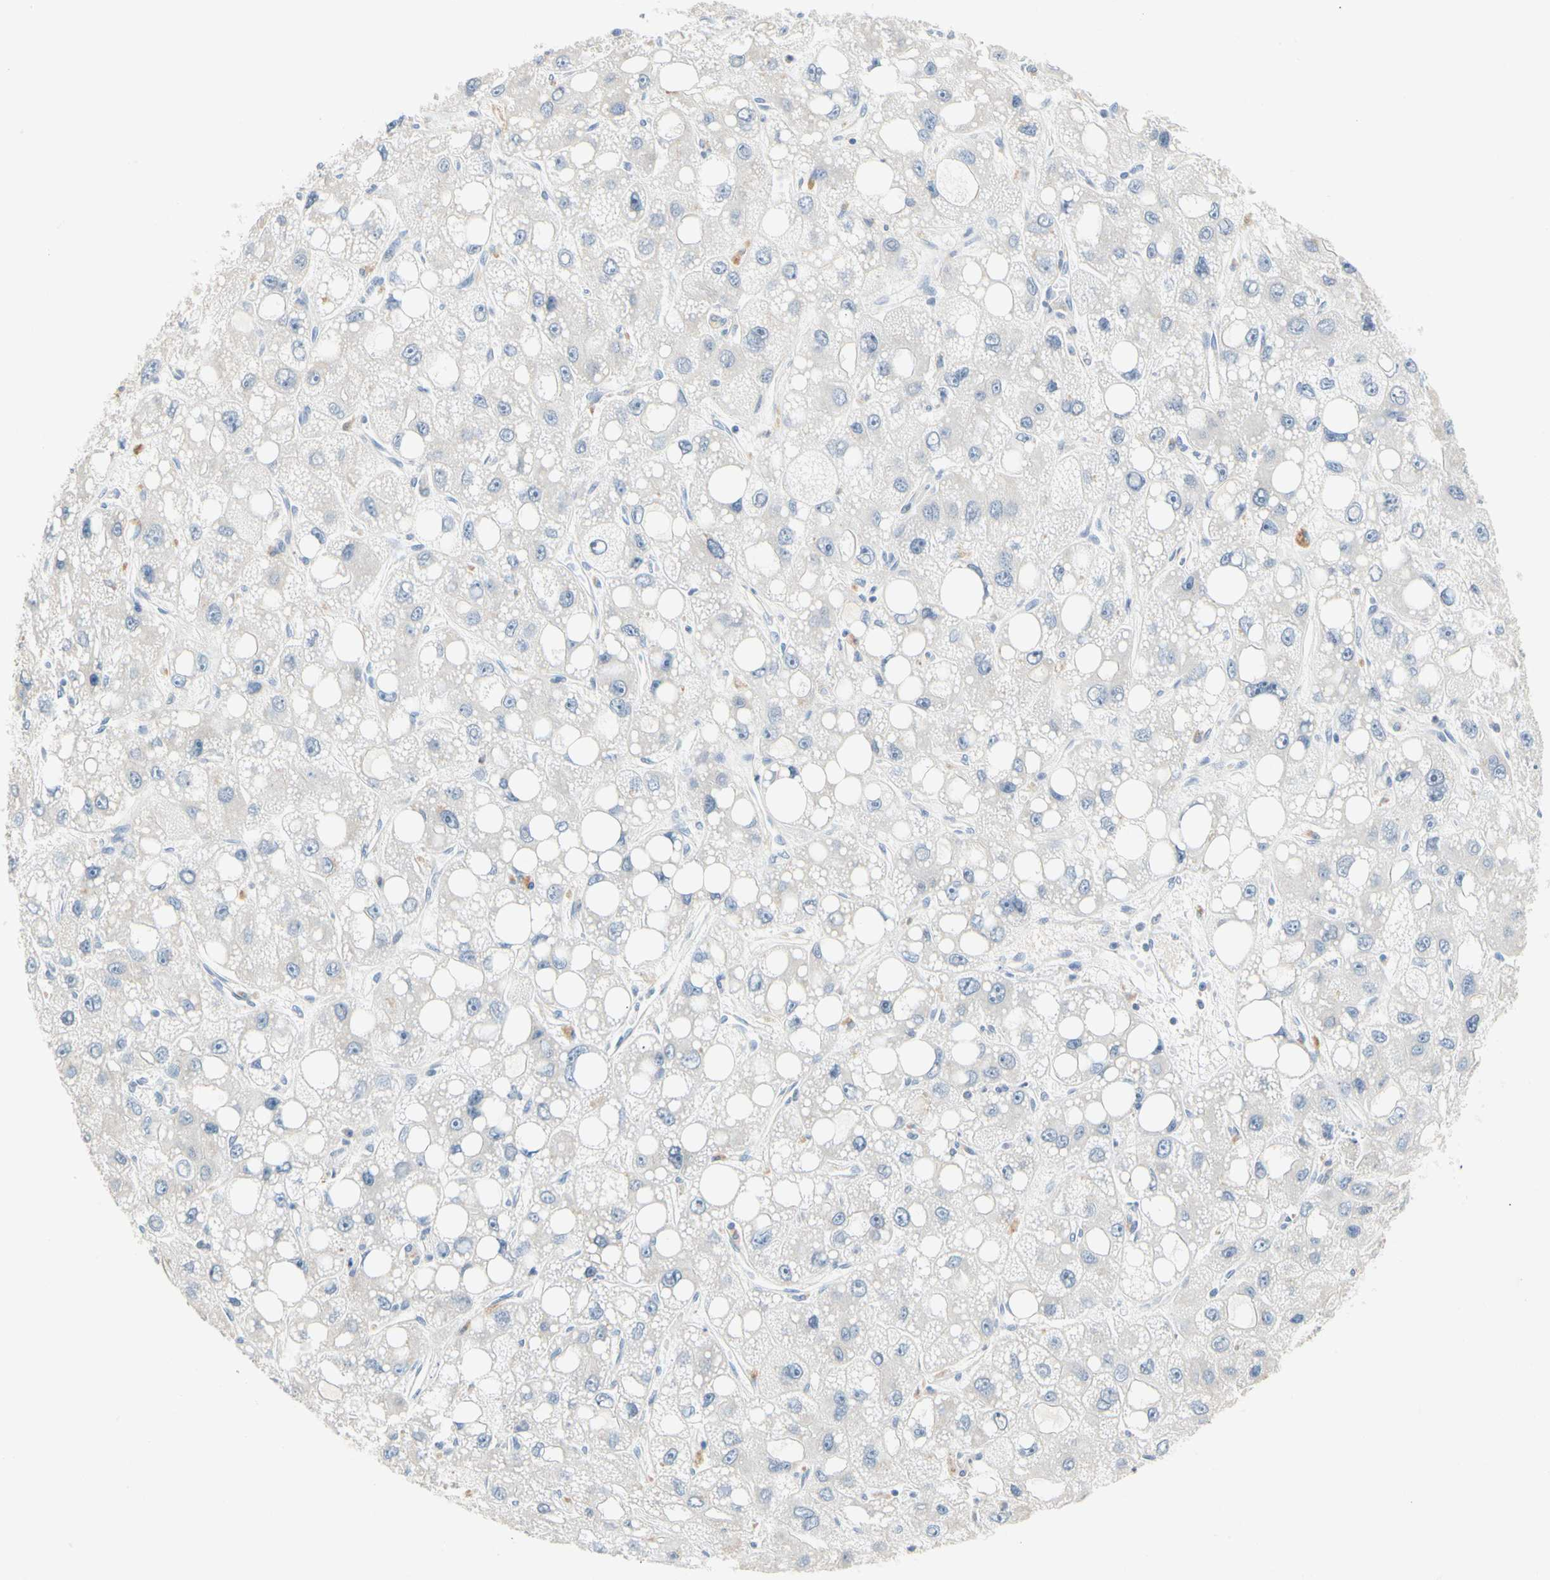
{"staining": {"intensity": "negative", "quantity": "none", "location": "none"}, "tissue": "liver cancer", "cell_type": "Tumor cells", "image_type": "cancer", "snomed": [{"axis": "morphology", "description": "Carcinoma, Hepatocellular, NOS"}, {"axis": "topography", "description": "Liver"}], "caption": "Liver hepatocellular carcinoma was stained to show a protein in brown. There is no significant expression in tumor cells.", "gene": "CCM2L", "patient": {"sex": "male", "age": 55}}